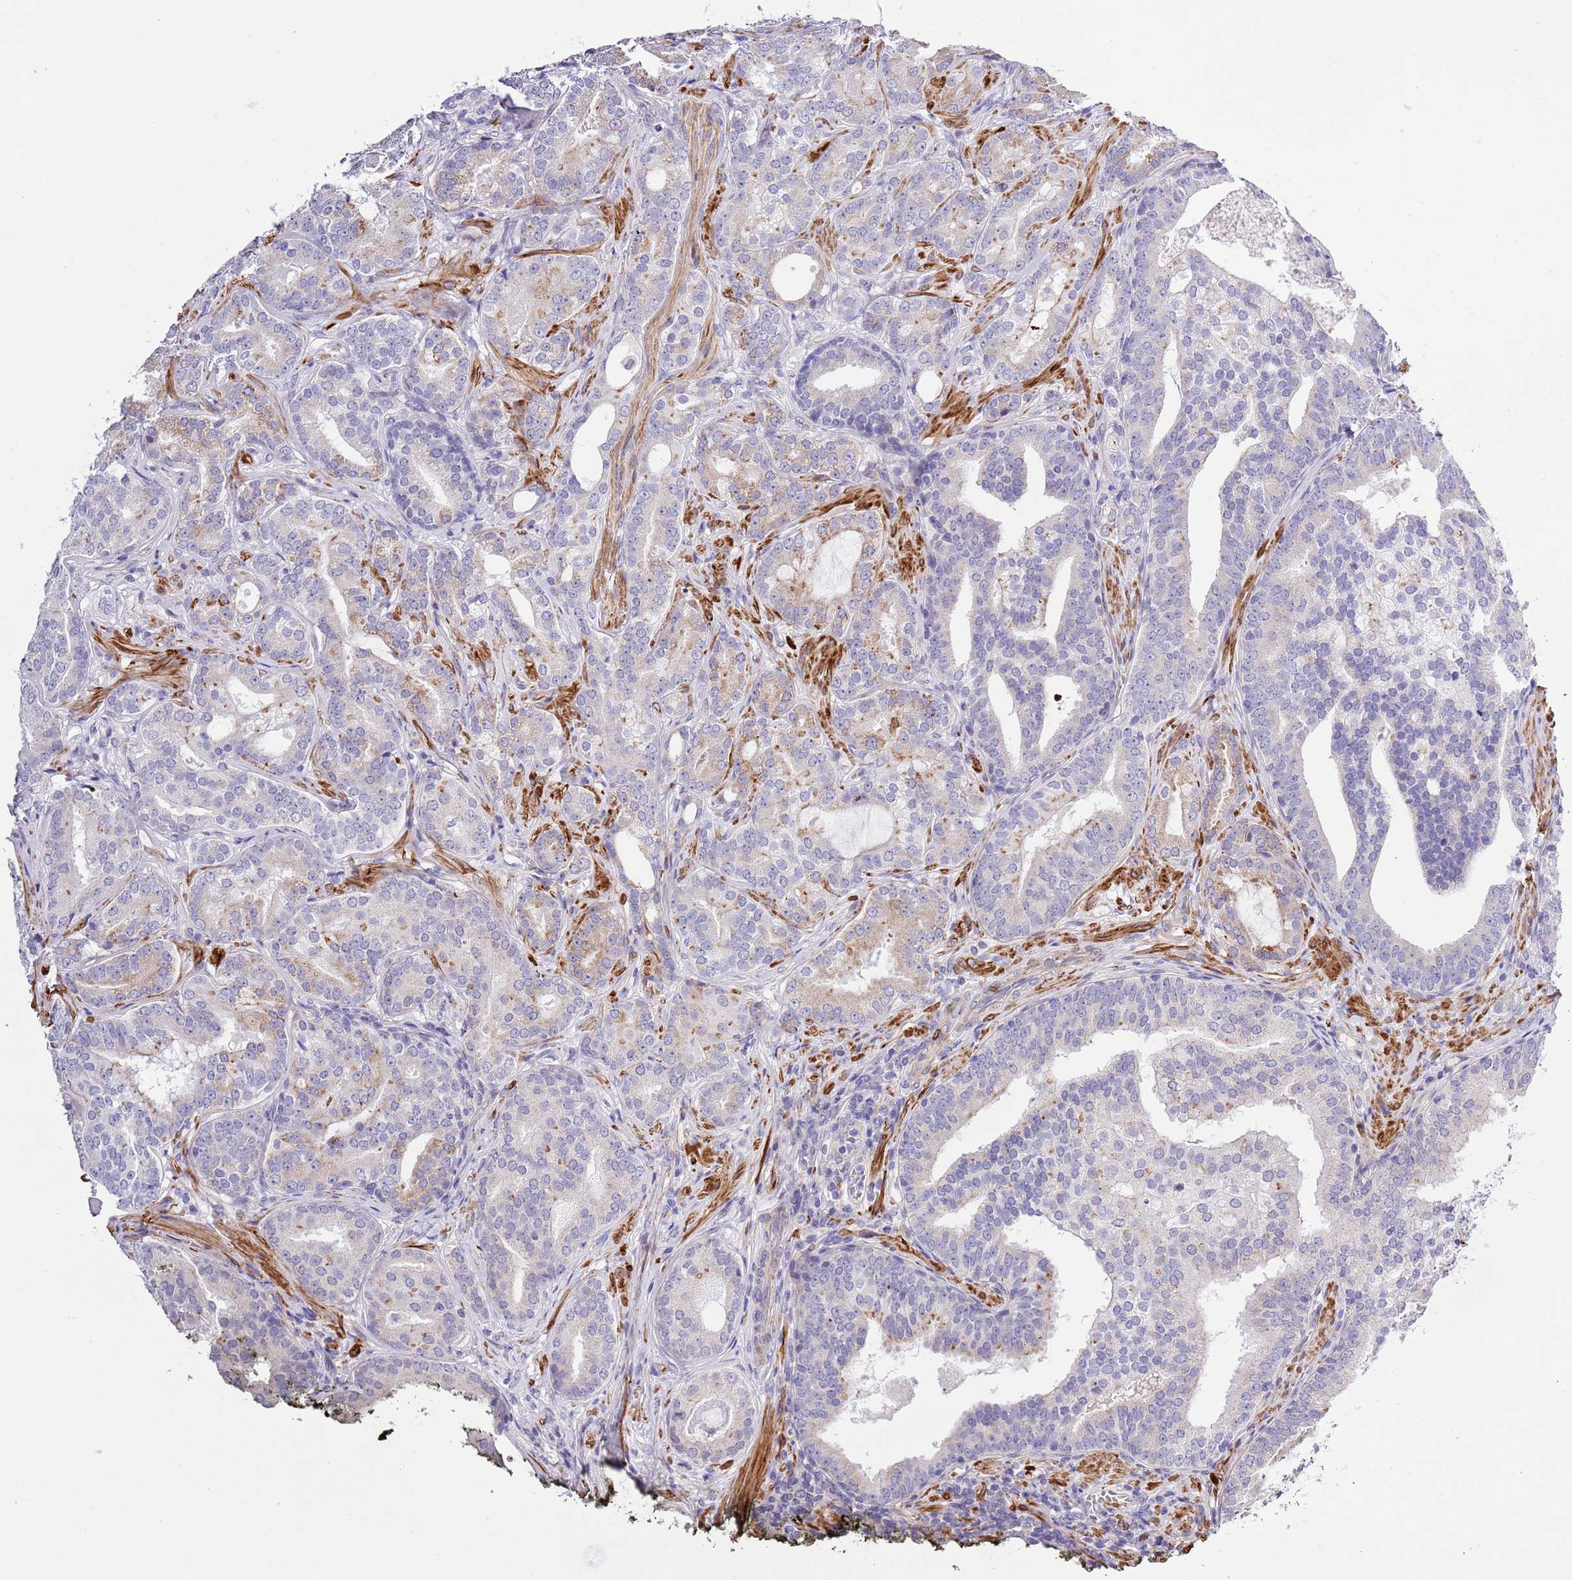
{"staining": {"intensity": "weak", "quantity": "<25%", "location": "cytoplasmic/membranous"}, "tissue": "prostate cancer", "cell_type": "Tumor cells", "image_type": "cancer", "snomed": [{"axis": "morphology", "description": "Adenocarcinoma, High grade"}, {"axis": "topography", "description": "Prostate"}], "caption": "An immunohistochemistry histopathology image of prostate cancer is shown. There is no staining in tumor cells of prostate cancer.", "gene": "NET1", "patient": {"sex": "male", "age": 55}}